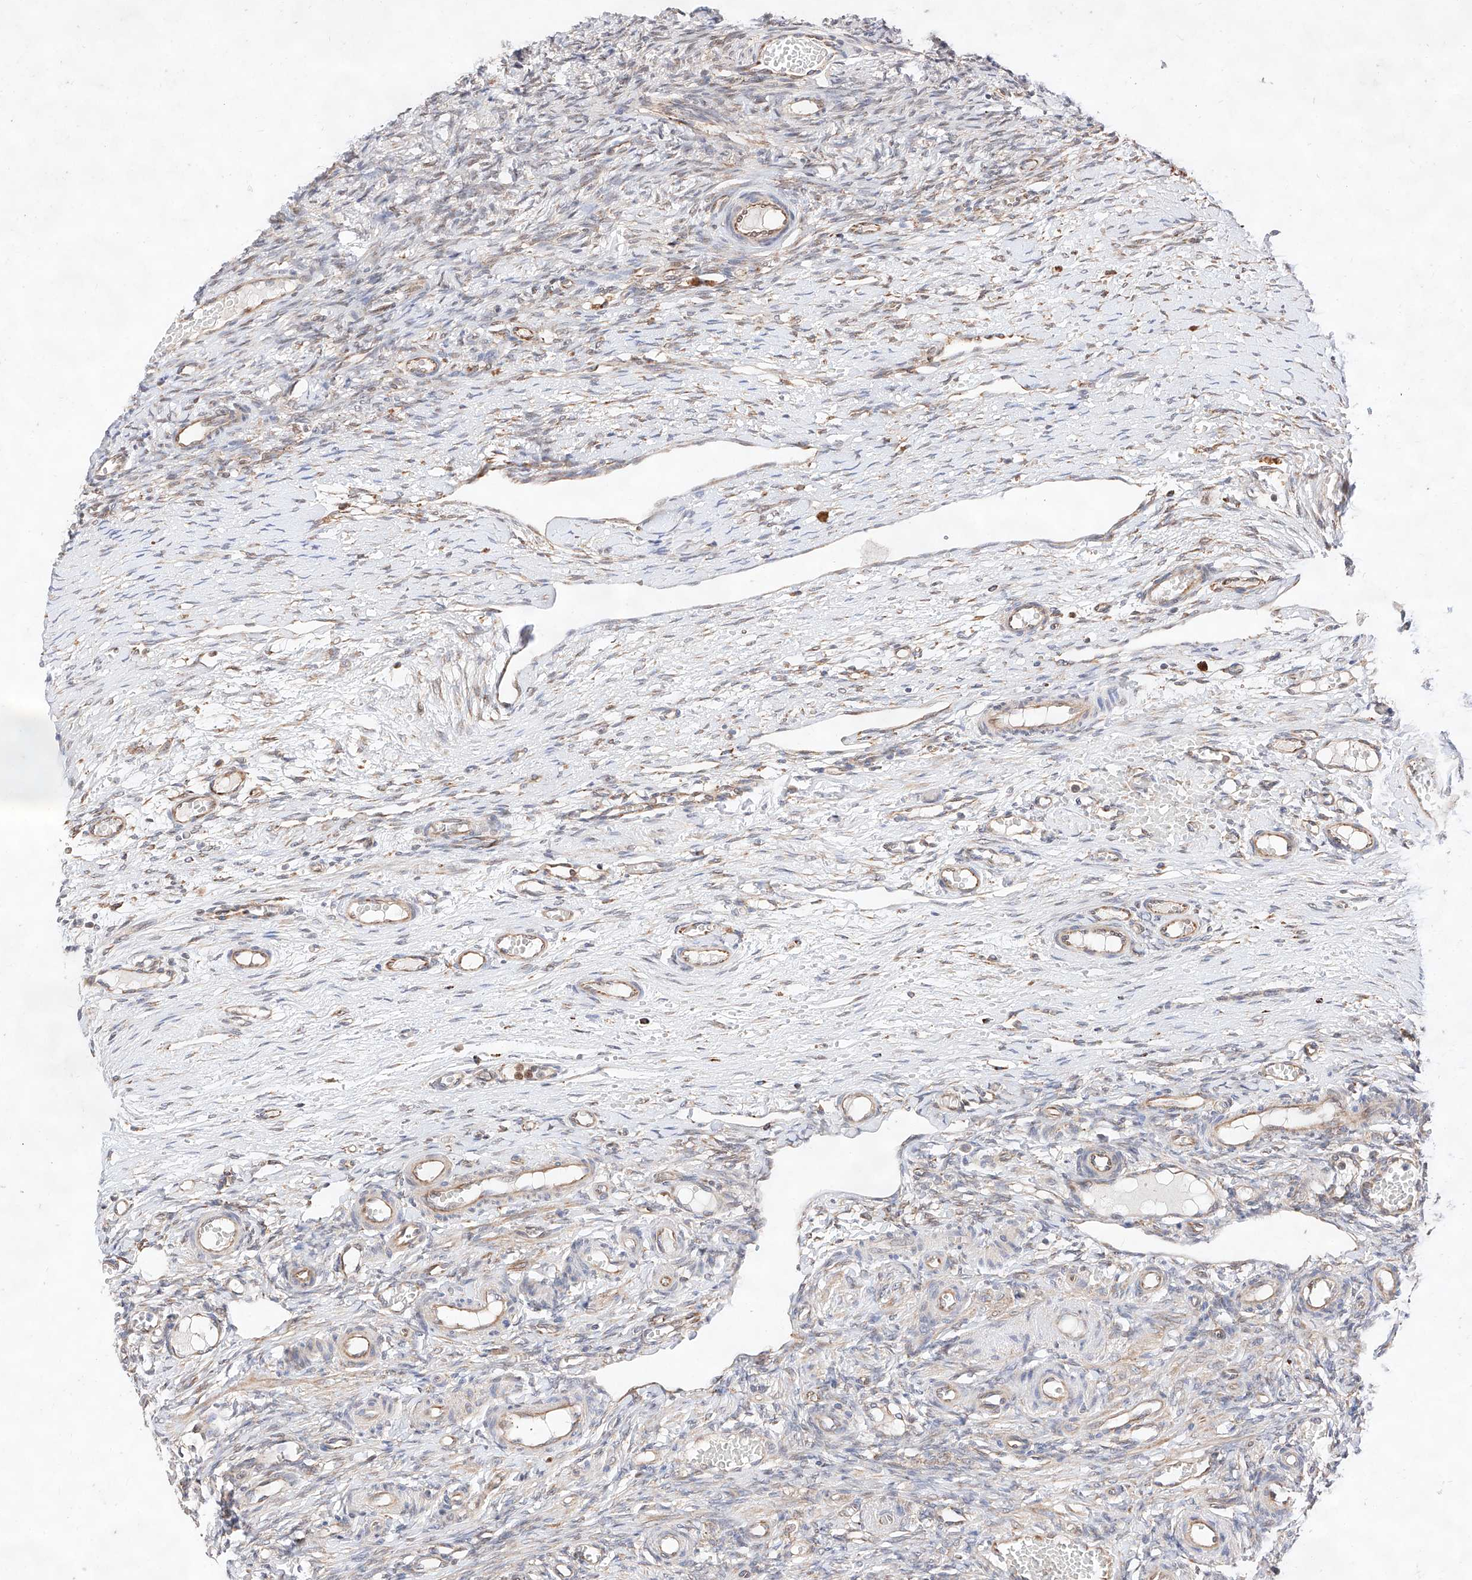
{"staining": {"intensity": "negative", "quantity": "none", "location": "none"}, "tissue": "ovary", "cell_type": "Ovarian stroma cells", "image_type": "normal", "snomed": [{"axis": "morphology", "description": "Adenocarcinoma, NOS"}, {"axis": "topography", "description": "Endometrium"}], "caption": "Immunohistochemistry (IHC) micrograph of benign human ovary stained for a protein (brown), which reveals no staining in ovarian stroma cells.", "gene": "ATP9B", "patient": {"sex": "female", "age": 32}}